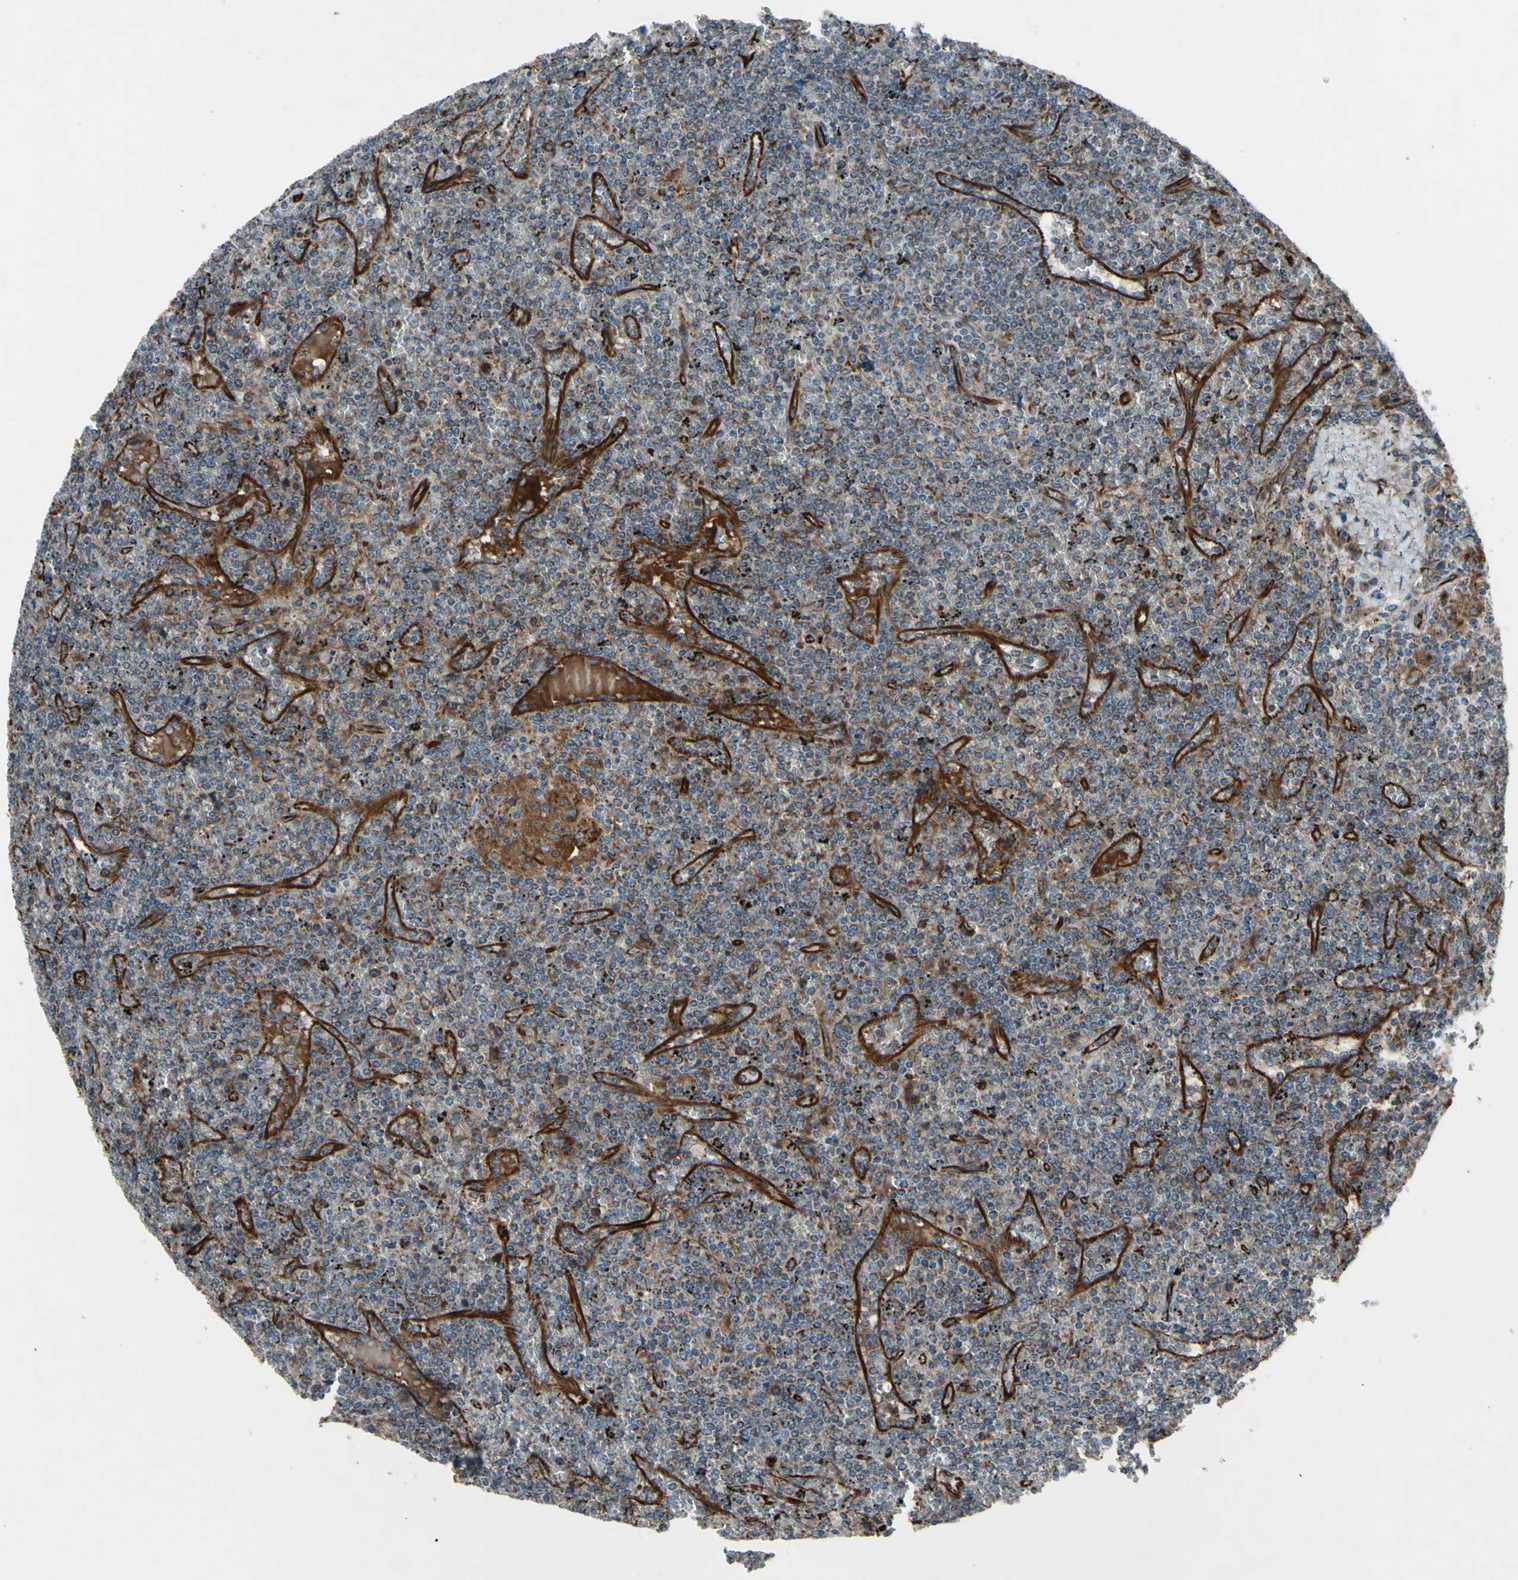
{"staining": {"intensity": "weak", "quantity": "25%-75%", "location": "cytoplasmic/membranous"}, "tissue": "lymphoma", "cell_type": "Tumor cells", "image_type": "cancer", "snomed": [{"axis": "morphology", "description": "Malignant lymphoma, non-Hodgkin's type, Low grade"}, {"axis": "topography", "description": "Spleen"}], "caption": "An image showing weak cytoplasmic/membranous expression in about 25%-75% of tumor cells in malignant lymphoma, non-Hodgkin's type (low-grade), as visualized by brown immunohistochemical staining.", "gene": "EMC7", "patient": {"sex": "female", "age": 19}}